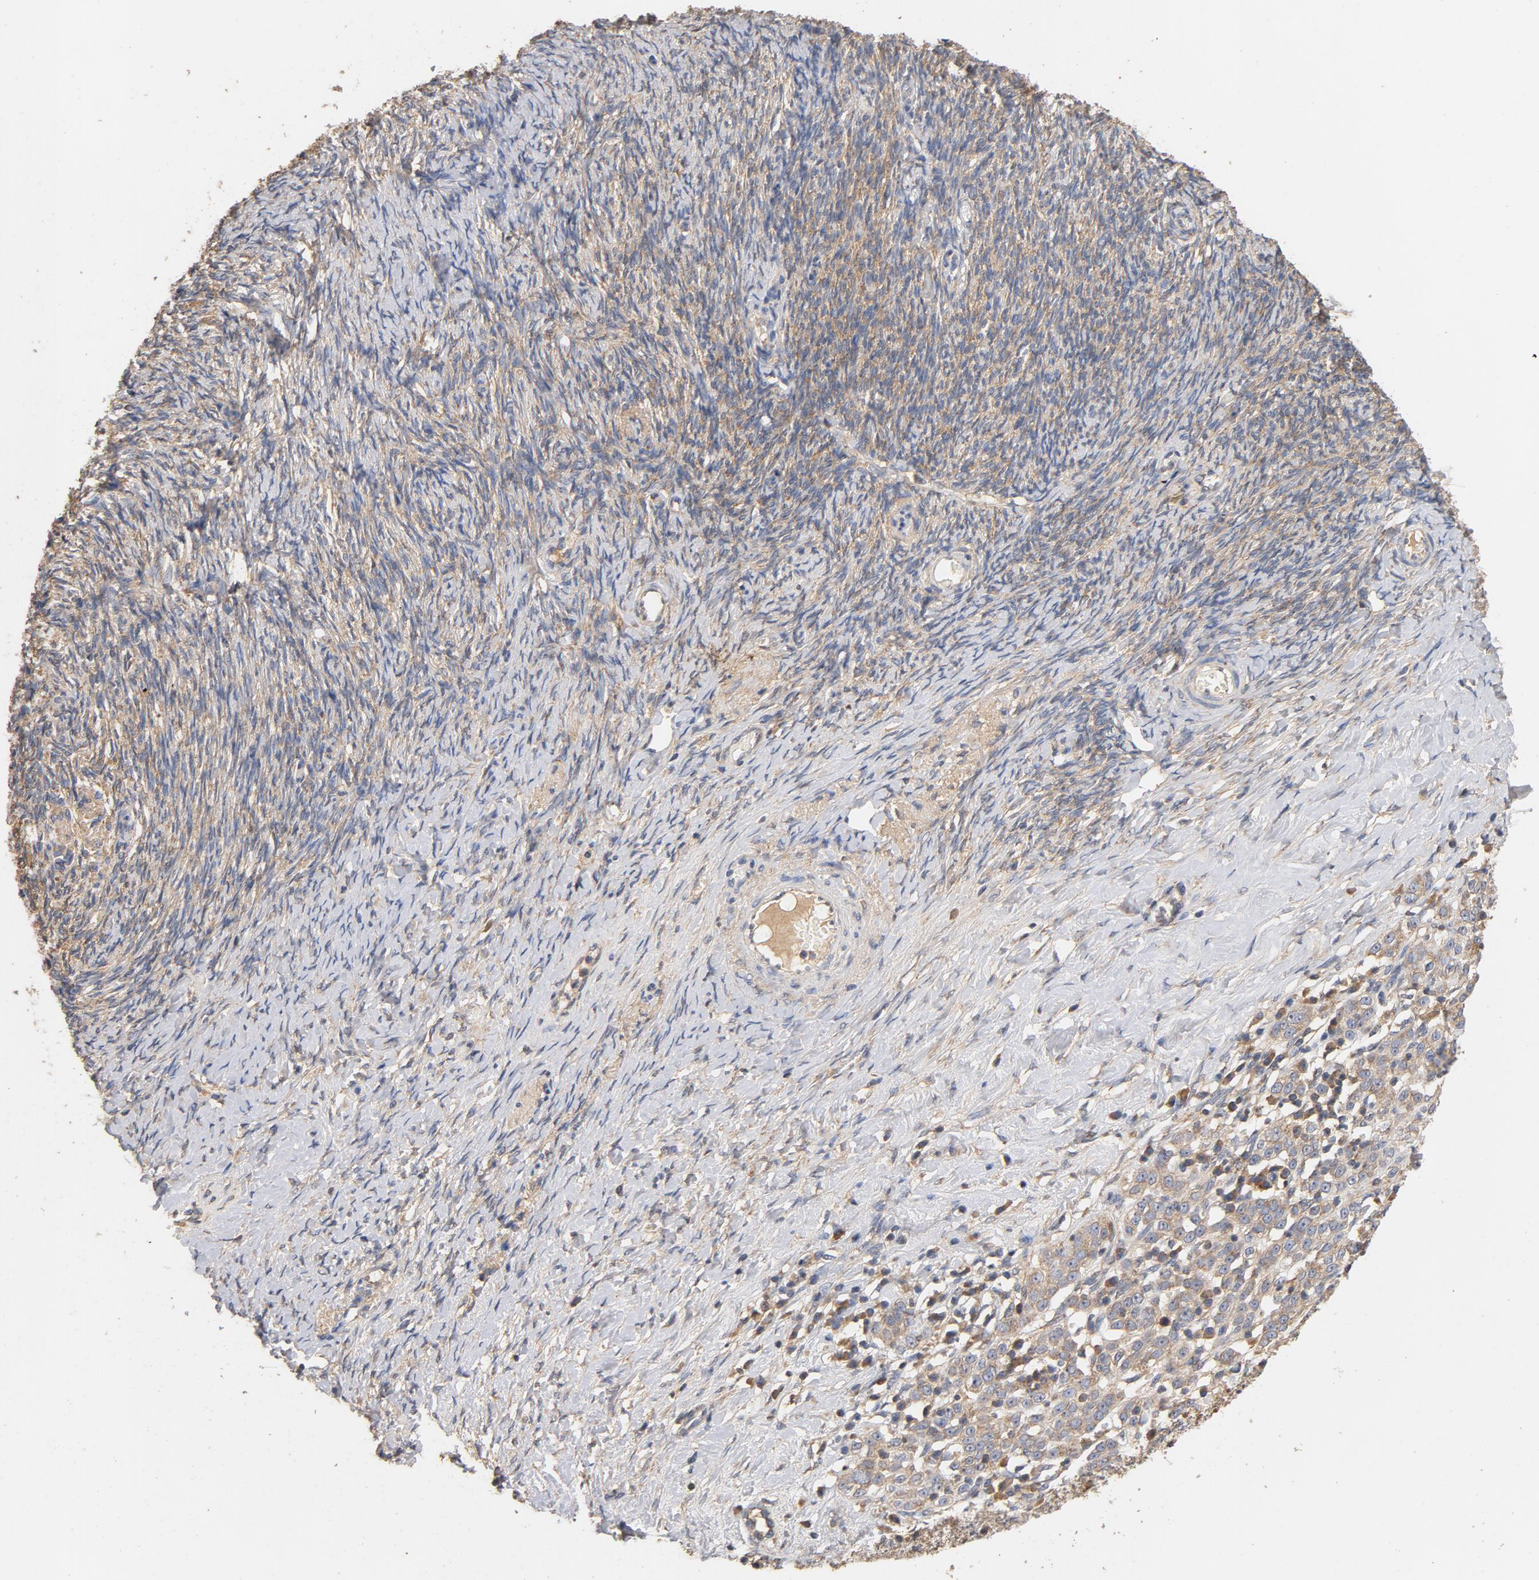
{"staining": {"intensity": "moderate", "quantity": ">75%", "location": "cytoplasmic/membranous"}, "tissue": "ovarian cancer", "cell_type": "Tumor cells", "image_type": "cancer", "snomed": [{"axis": "morphology", "description": "Normal tissue, NOS"}, {"axis": "morphology", "description": "Cystadenocarcinoma, serous, NOS"}, {"axis": "topography", "description": "Ovary"}], "caption": "Ovarian serous cystadenocarcinoma tissue shows moderate cytoplasmic/membranous staining in approximately >75% of tumor cells, visualized by immunohistochemistry.", "gene": "DDX6", "patient": {"sex": "female", "age": 62}}